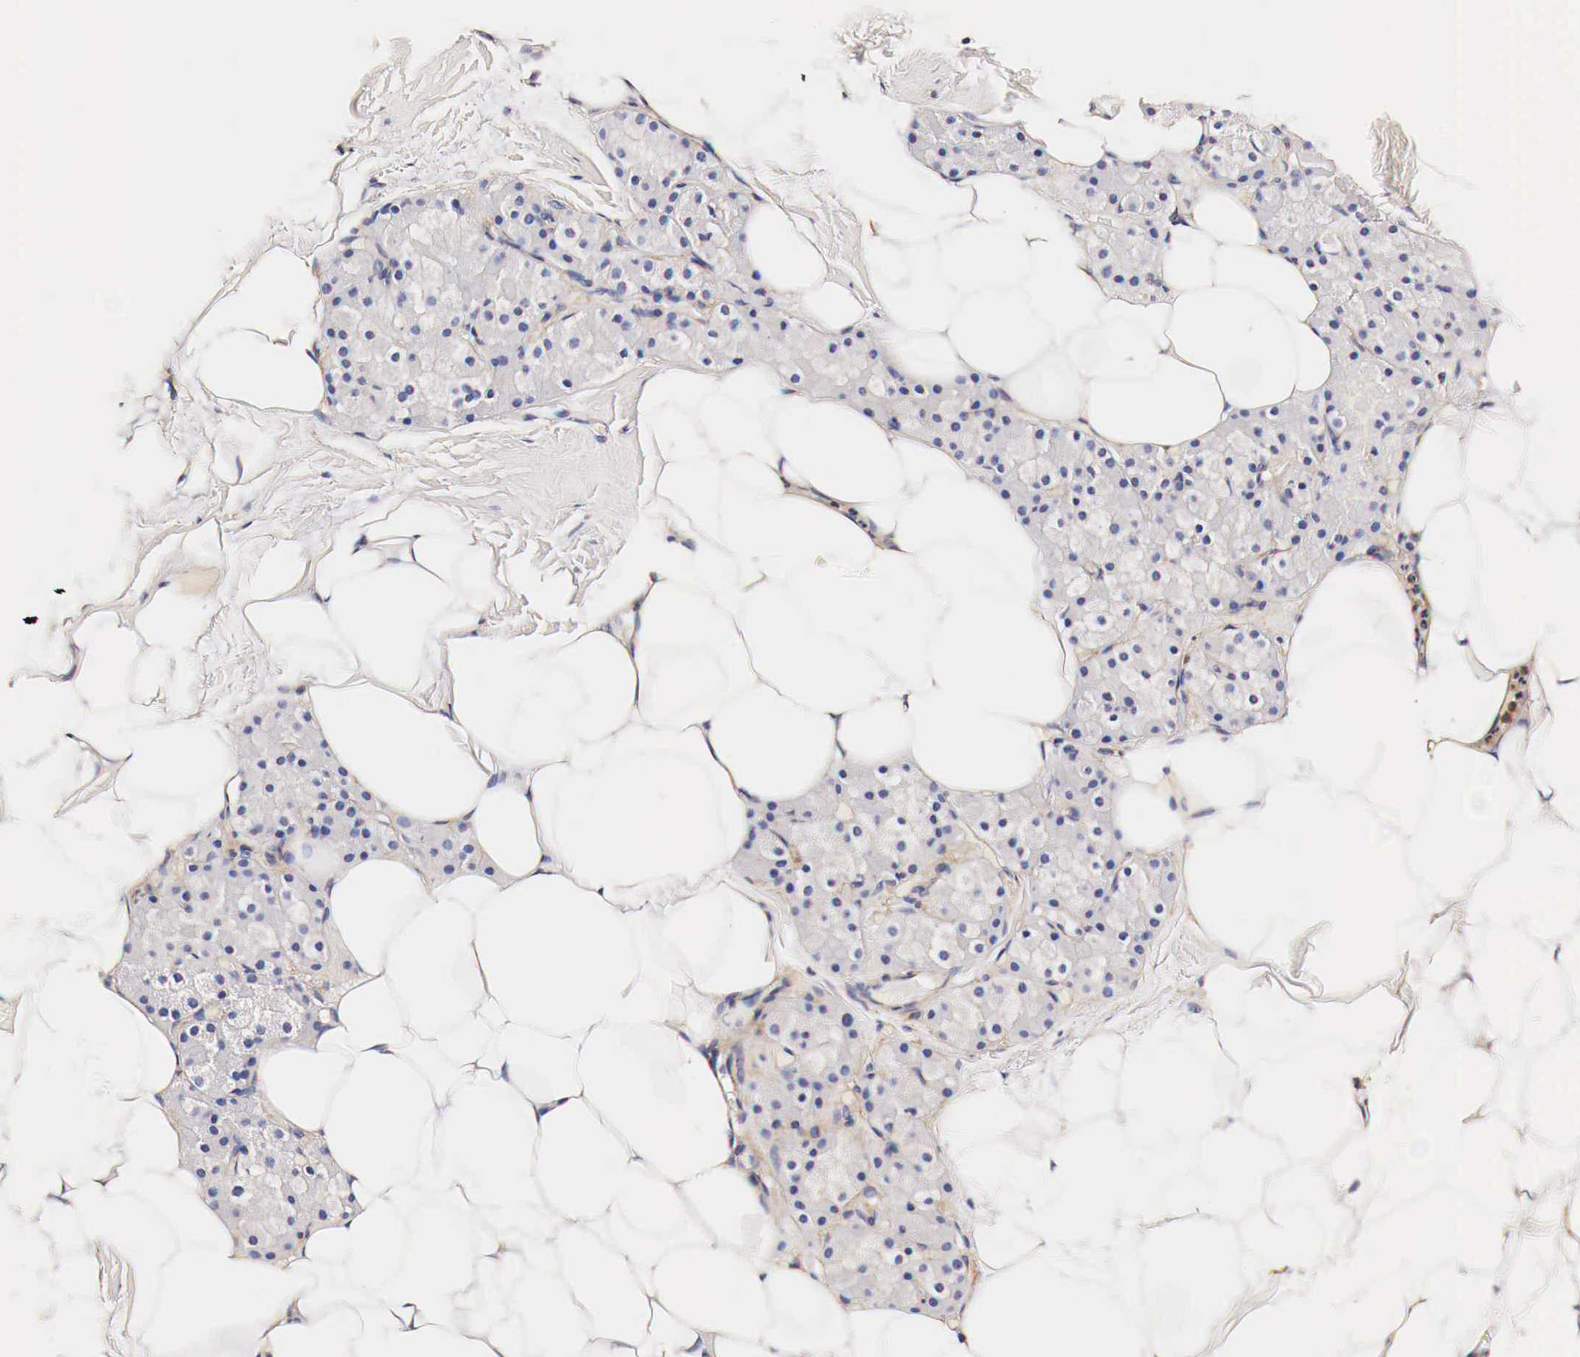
{"staining": {"intensity": "negative", "quantity": "none", "location": "none"}, "tissue": "skeletal muscle", "cell_type": "Myocytes", "image_type": "normal", "snomed": [{"axis": "morphology", "description": "Normal tissue, NOS"}, {"axis": "topography", "description": "Skeletal muscle"}, {"axis": "topography", "description": "Parathyroid gland"}], "caption": "An IHC histopathology image of unremarkable skeletal muscle is shown. There is no staining in myocytes of skeletal muscle.", "gene": "RP2", "patient": {"sex": "female", "age": 37}}